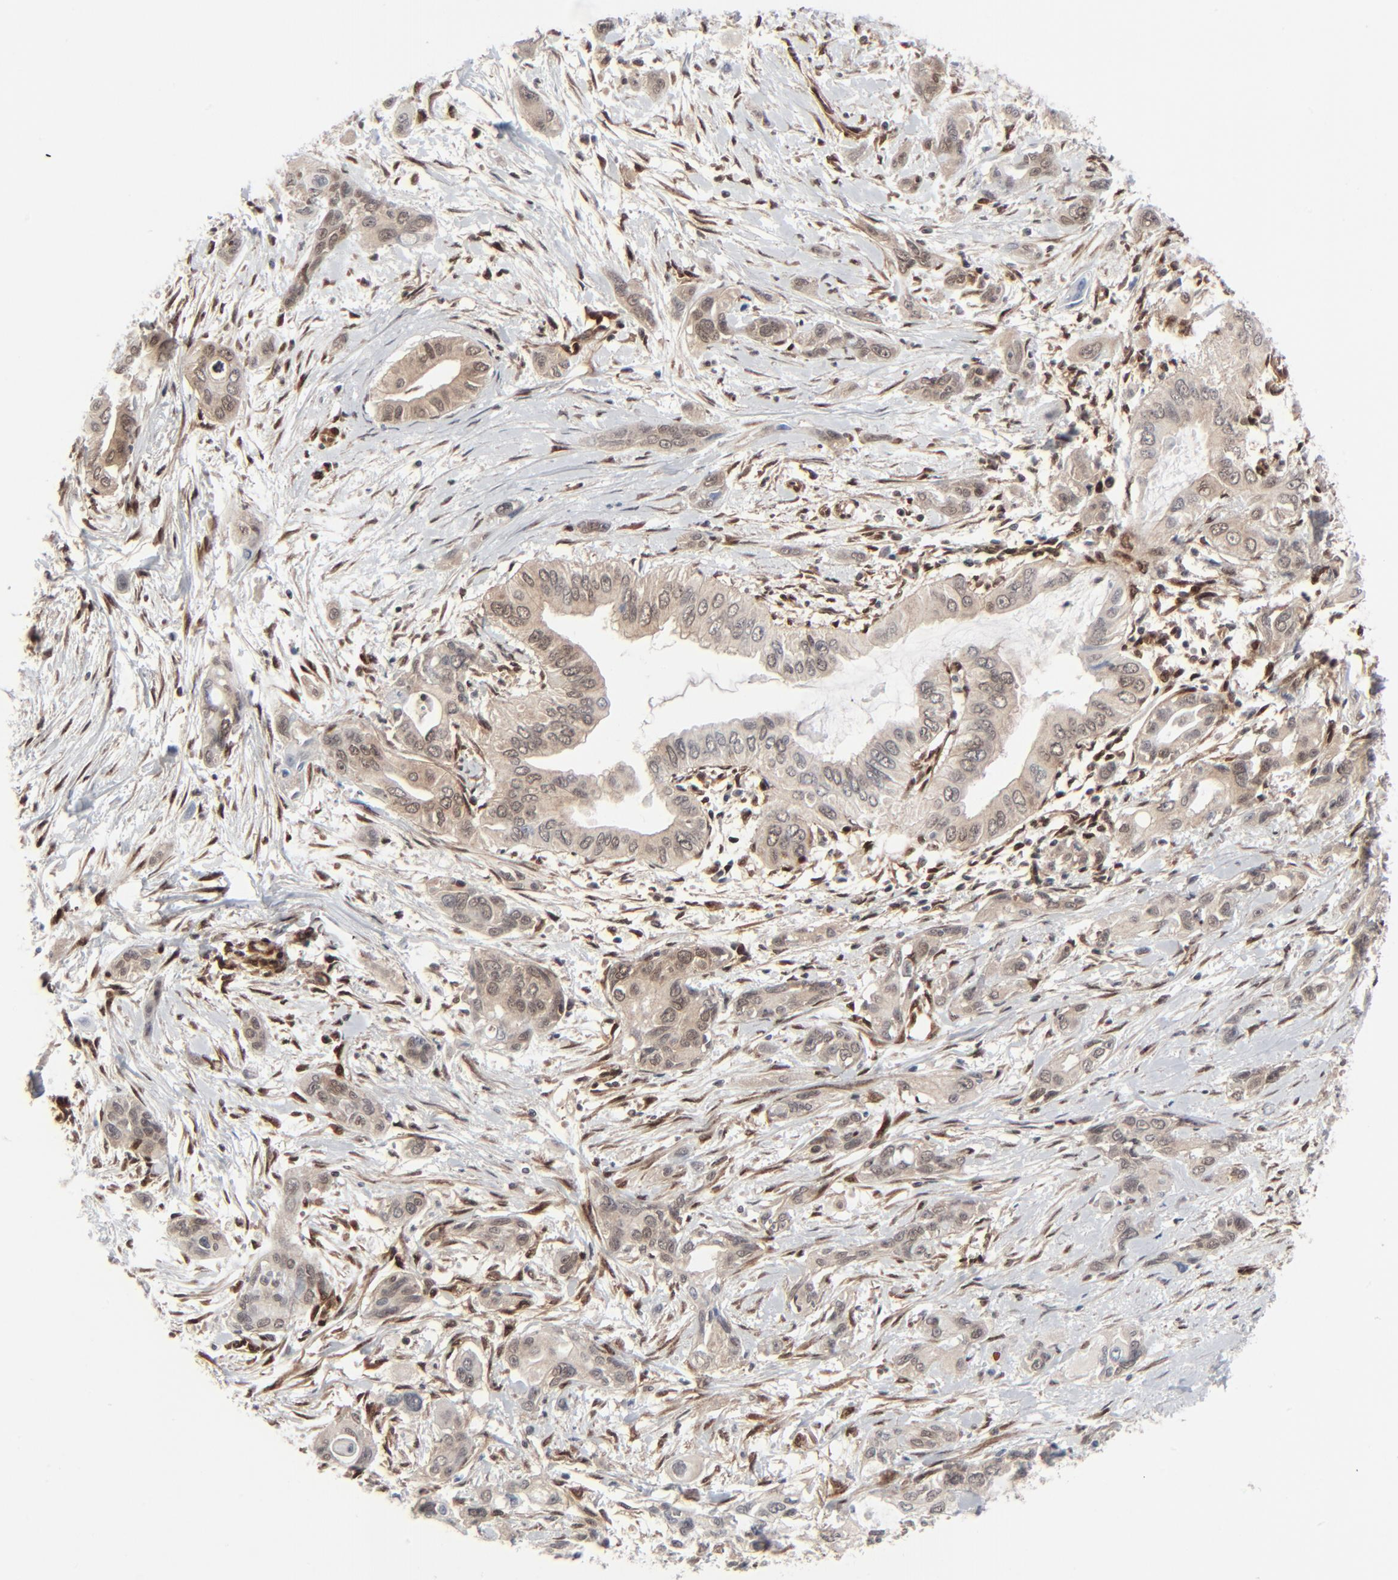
{"staining": {"intensity": "weak", "quantity": "<25%", "location": "cytoplasmic/membranous,nuclear"}, "tissue": "pancreatic cancer", "cell_type": "Tumor cells", "image_type": "cancer", "snomed": [{"axis": "morphology", "description": "Adenocarcinoma, NOS"}, {"axis": "topography", "description": "Pancreas"}], "caption": "Human adenocarcinoma (pancreatic) stained for a protein using IHC displays no staining in tumor cells.", "gene": "AKT1", "patient": {"sex": "female", "age": 60}}